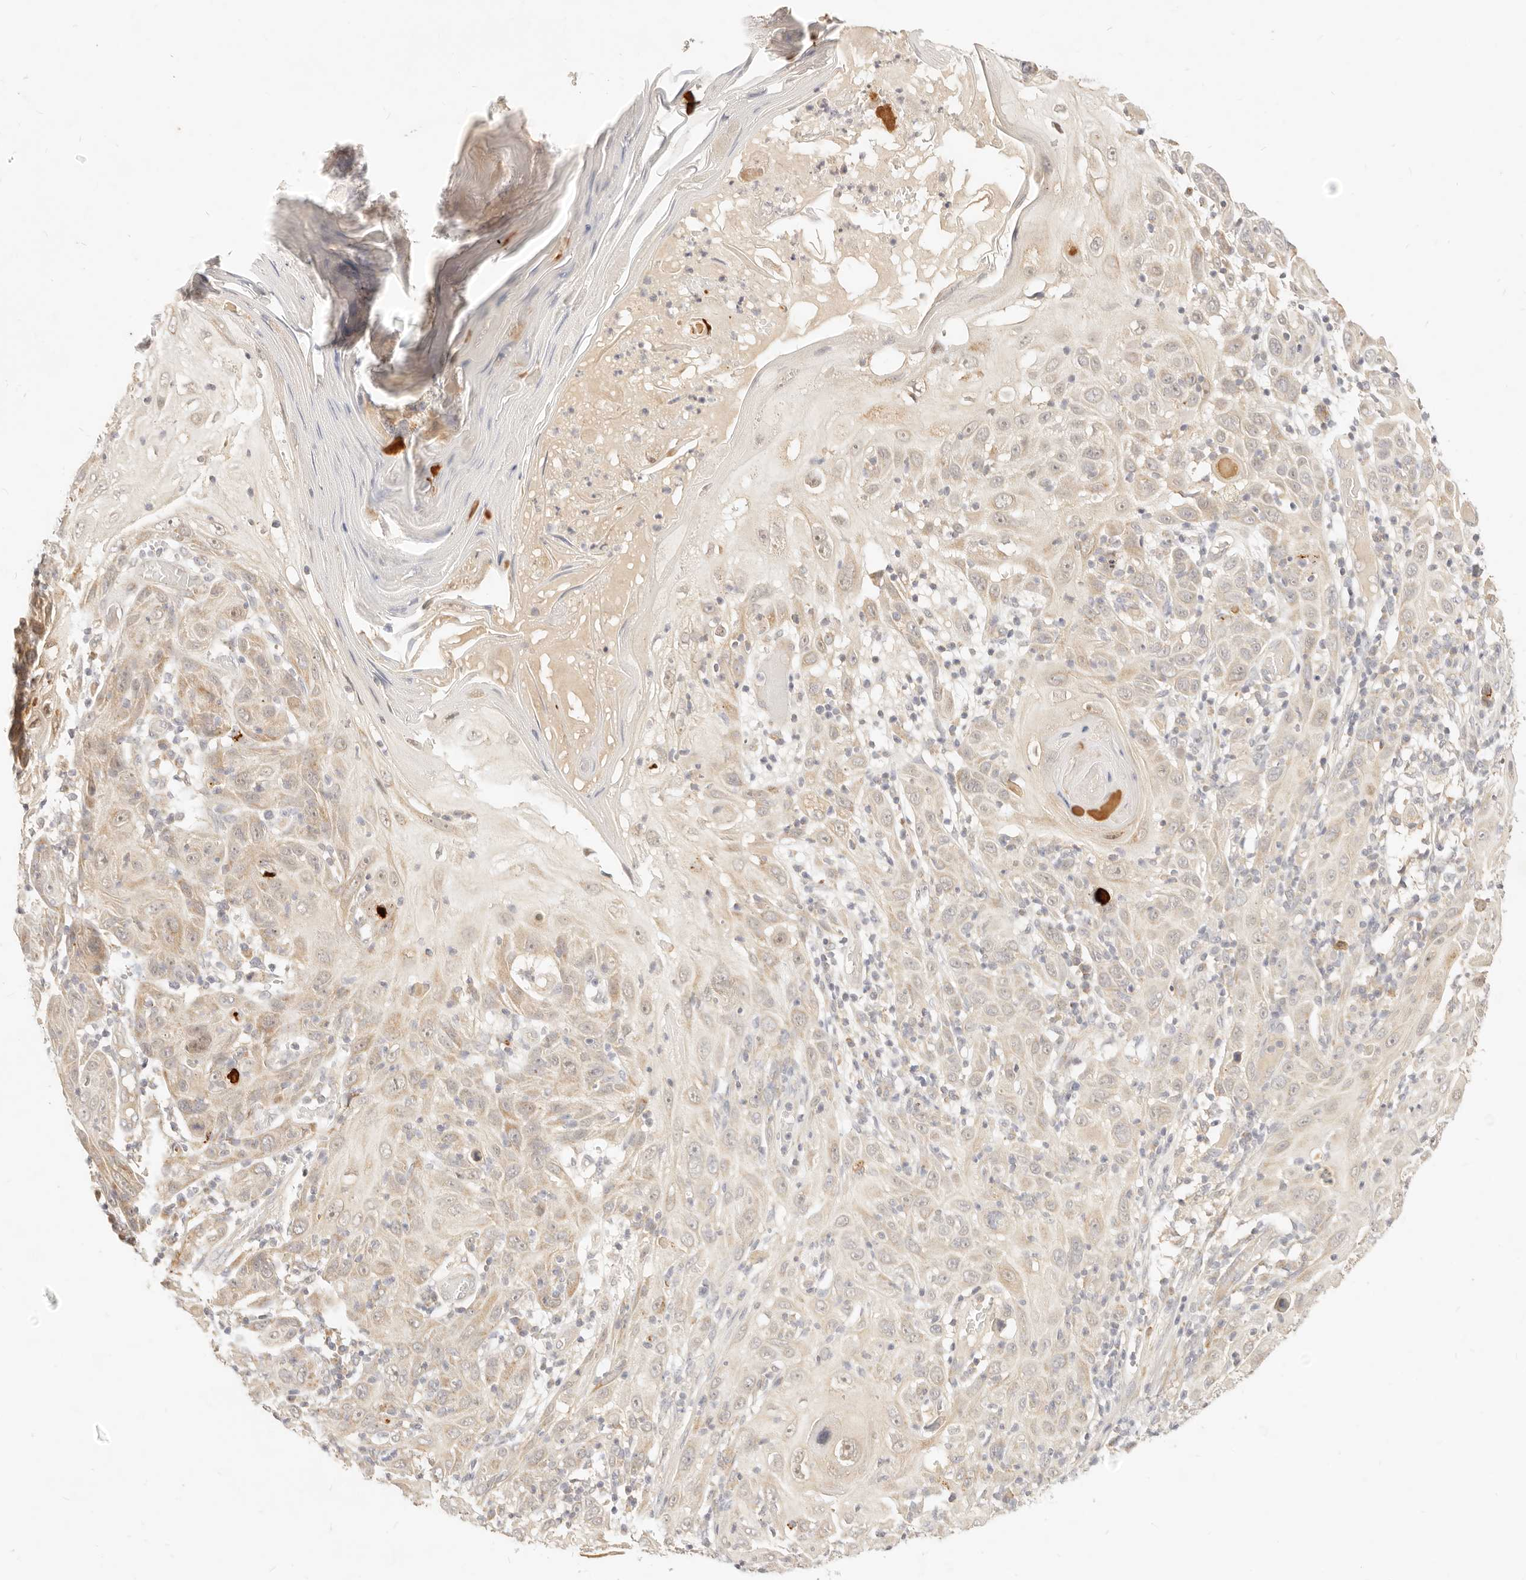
{"staining": {"intensity": "negative", "quantity": "none", "location": "none"}, "tissue": "skin cancer", "cell_type": "Tumor cells", "image_type": "cancer", "snomed": [{"axis": "morphology", "description": "Squamous cell carcinoma, NOS"}, {"axis": "topography", "description": "Skin"}], "caption": "DAB immunohistochemical staining of skin cancer (squamous cell carcinoma) shows no significant expression in tumor cells. (DAB IHC visualized using brightfield microscopy, high magnification).", "gene": "RUBCNL", "patient": {"sex": "female", "age": 88}}